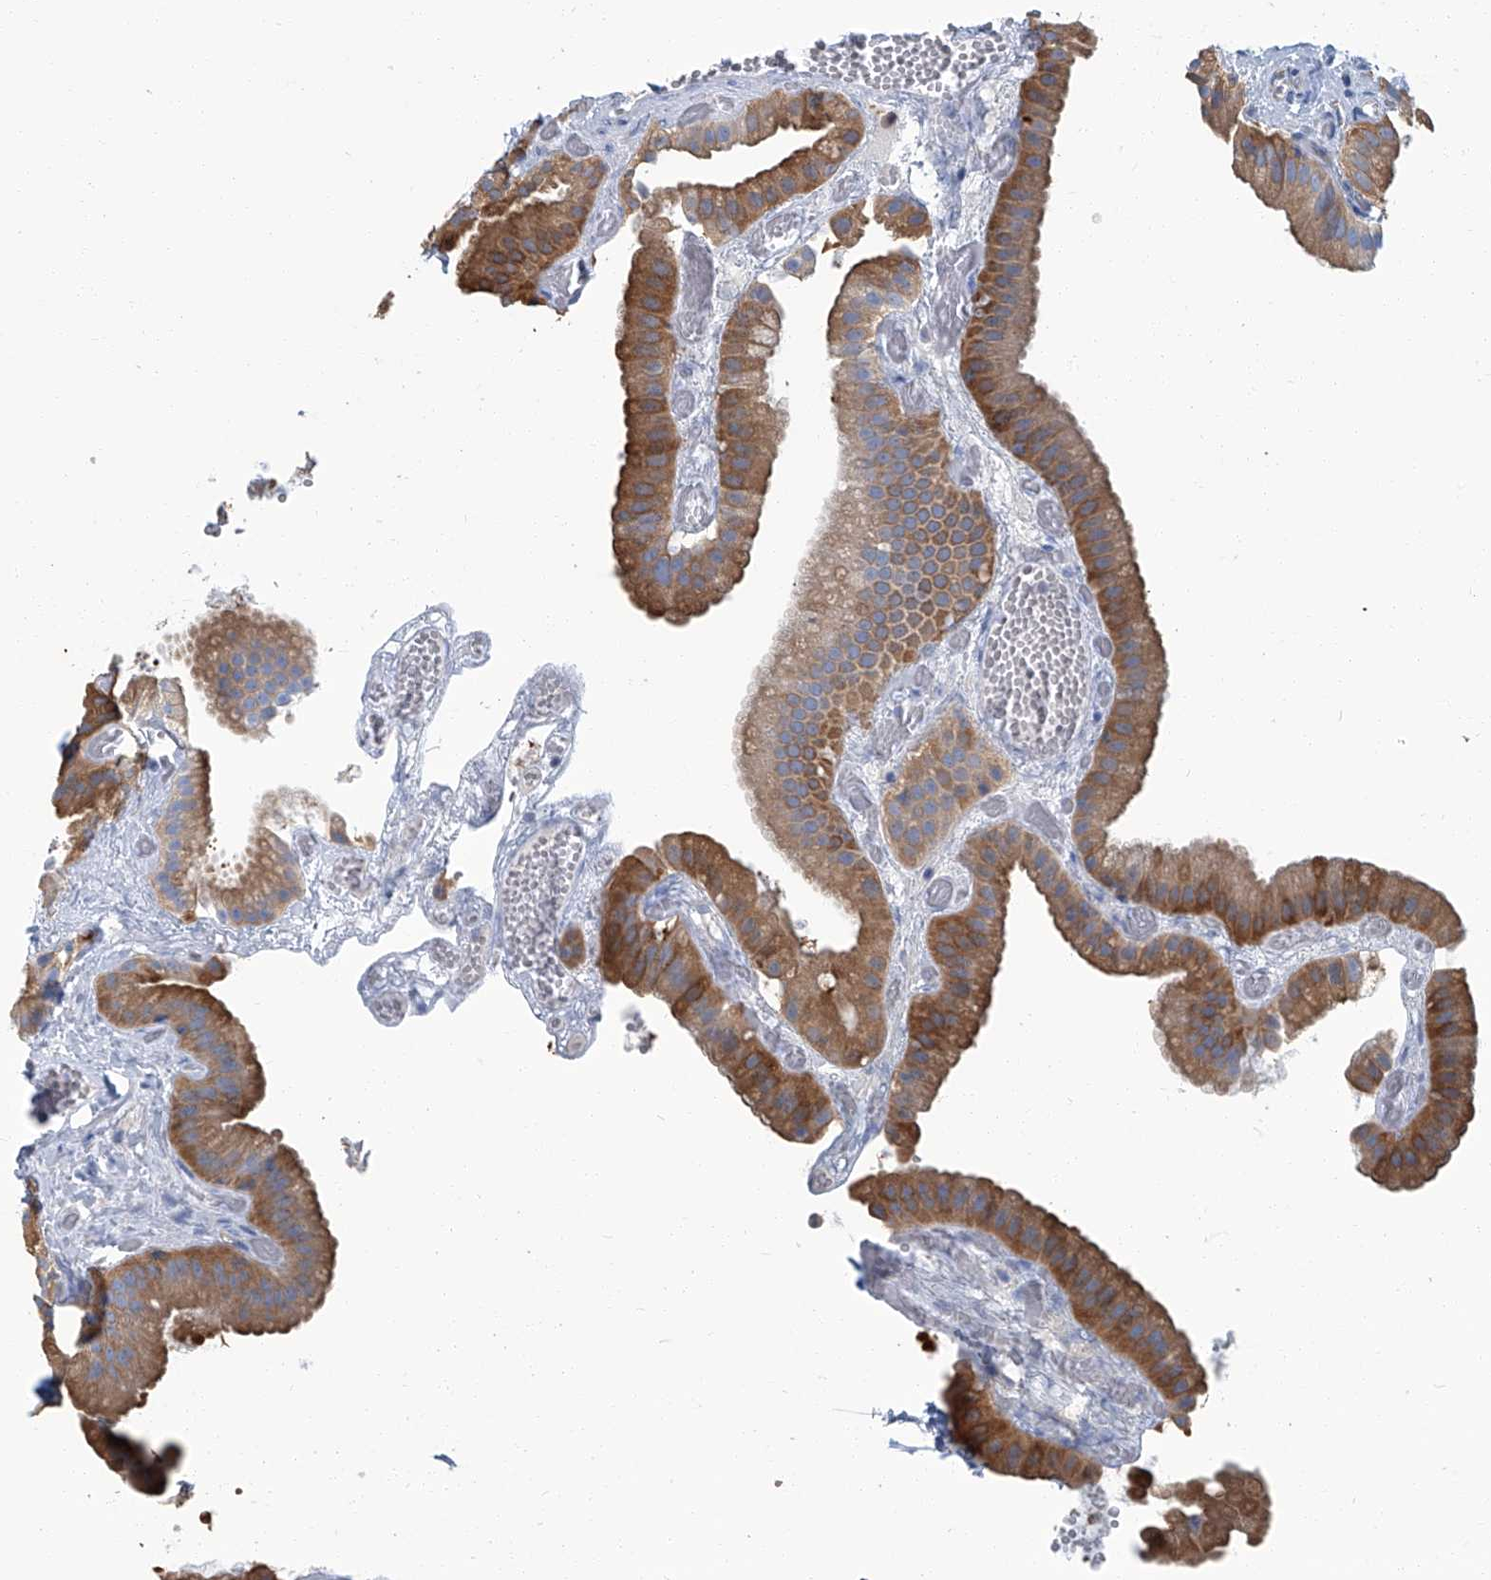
{"staining": {"intensity": "strong", "quantity": ">75%", "location": "cytoplasmic/membranous"}, "tissue": "gallbladder", "cell_type": "Glandular cells", "image_type": "normal", "snomed": [{"axis": "morphology", "description": "Normal tissue, NOS"}, {"axis": "topography", "description": "Gallbladder"}], "caption": "Unremarkable gallbladder exhibits strong cytoplasmic/membranous expression in about >75% of glandular cells, visualized by immunohistochemistry.", "gene": "PFKL", "patient": {"sex": "female", "age": 64}}